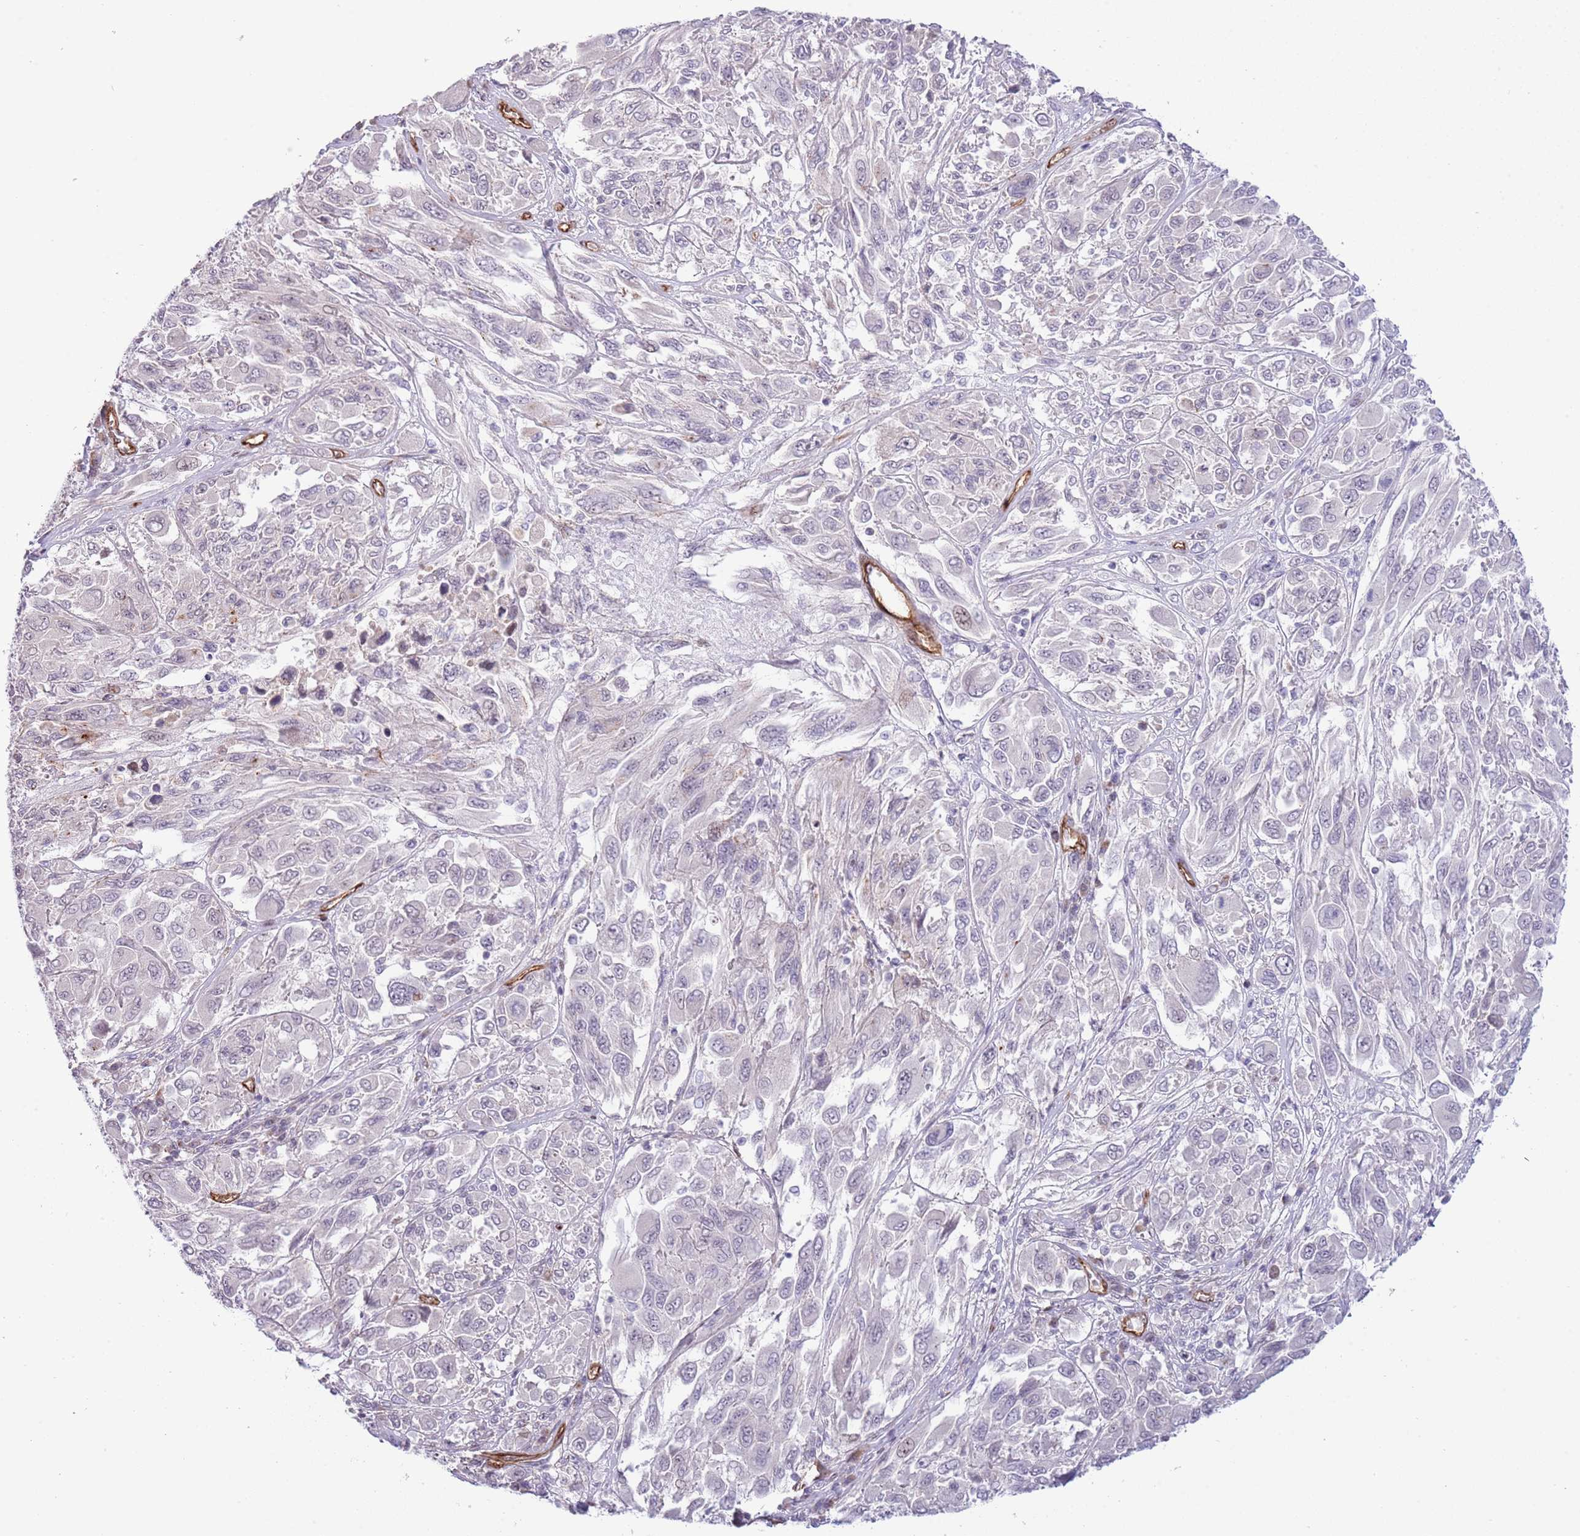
{"staining": {"intensity": "negative", "quantity": "none", "location": "none"}, "tissue": "melanoma", "cell_type": "Tumor cells", "image_type": "cancer", "snomed": [{"axis": "morphology", "description": "Malignant melanoma, NOS"}, {"axis": "topography", "description": "Skin"}], "caption": "Micrograph shows no significant protein expression in tumor cells of melanoma.", "gene": "NEK3", "patient": {"sex": "female", "age": 91}}